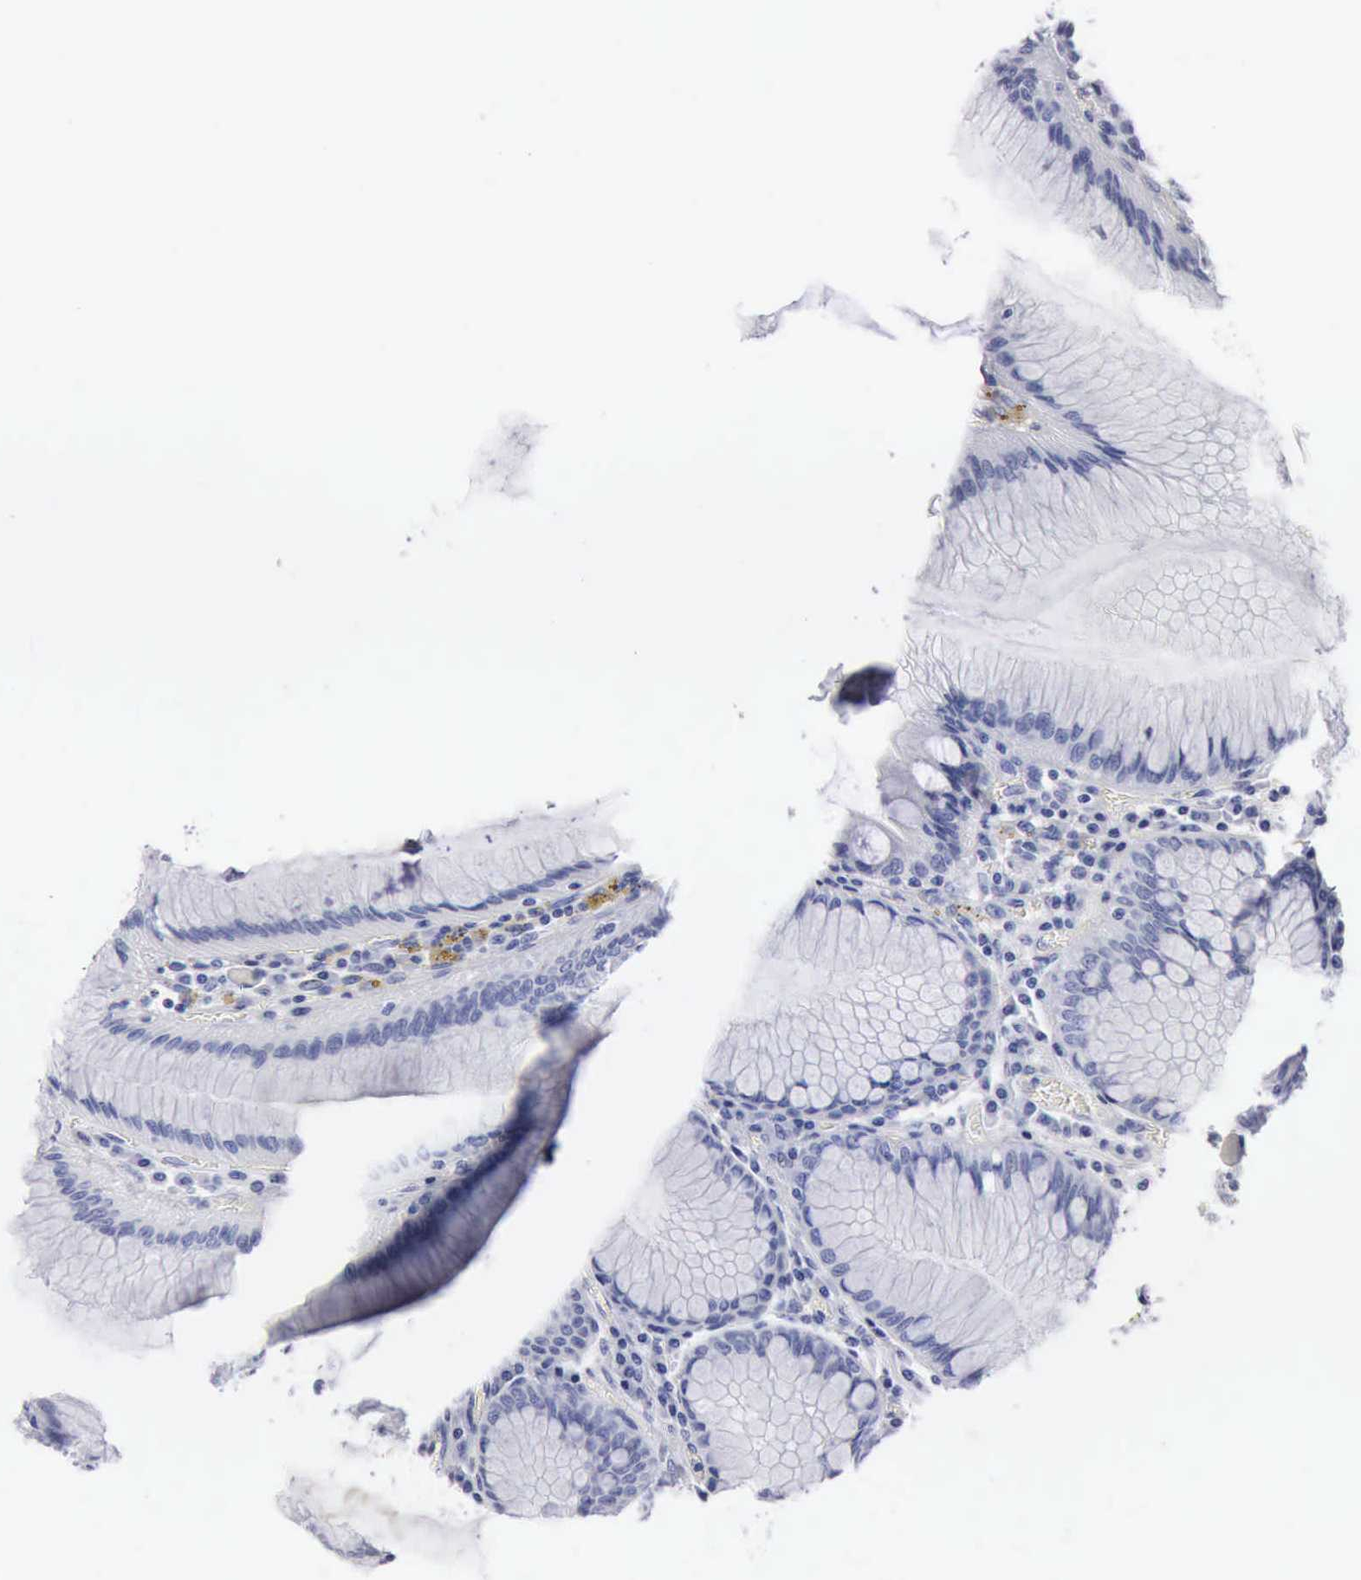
{"staining": {"intensity": "negative", "quantity": "none", "location": "none"}, "tissue": "stomach", "cell_type": "Glandular cells", "image_type": "normal", "snomed": [{"axis": "morphology", "description": "Normal tissue, NOS"}, {"axis": "topography", "description": "Stomach, lower"}], "caption": "A photomicrograph of human stomach is negative for staining in glandular cells.", "gene": "CYP19A1", "patient": {"sex": "female", "age": 93}}